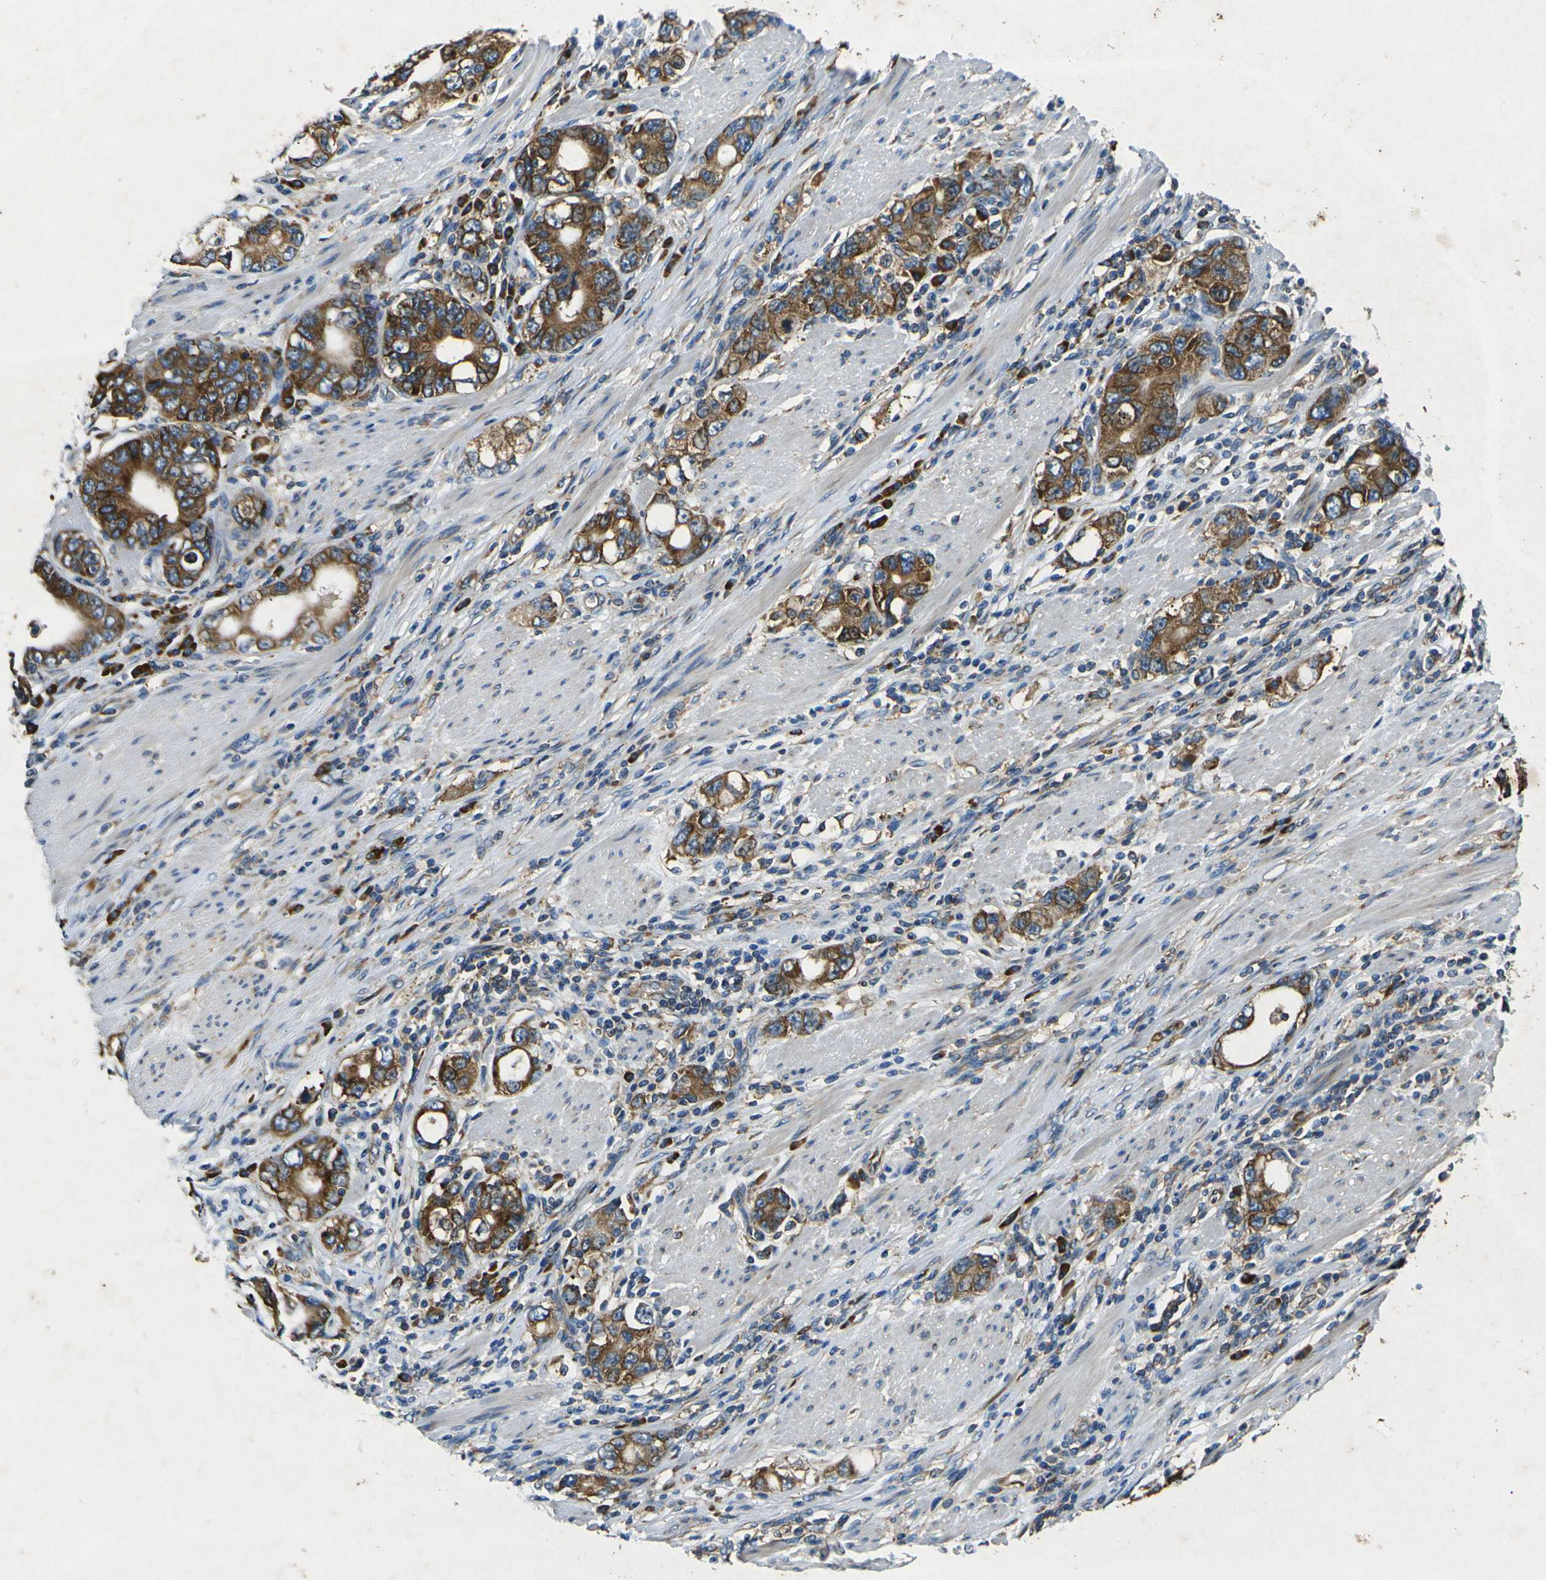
{"staining": {"intensity": "strong", "quantity": ">75%", "location": "cytoplasmic/membranous"}, "tissue": "stomach cancer", "cell_type": "Tumor cells", "image_type": "cancer", "snomed": [{"axis": "morphology", "description": "Adenocarcinoma, NOS"}, {"axis": "topography", "description": "Stomach, lower"}], "caption": "Immunohistochemistry histopathology image of neoplastic tissue: stomach cancer (adenocarcinoma) stained using immunohistochemistry displays high levels of strong protein expression localized specifically in the cytoplasmic/membranous of tumor cells, appearing as a cytoplasmic/membranous brown color.", "gene": "RPSA", "patient": {"sex": "female", "age": 93}}